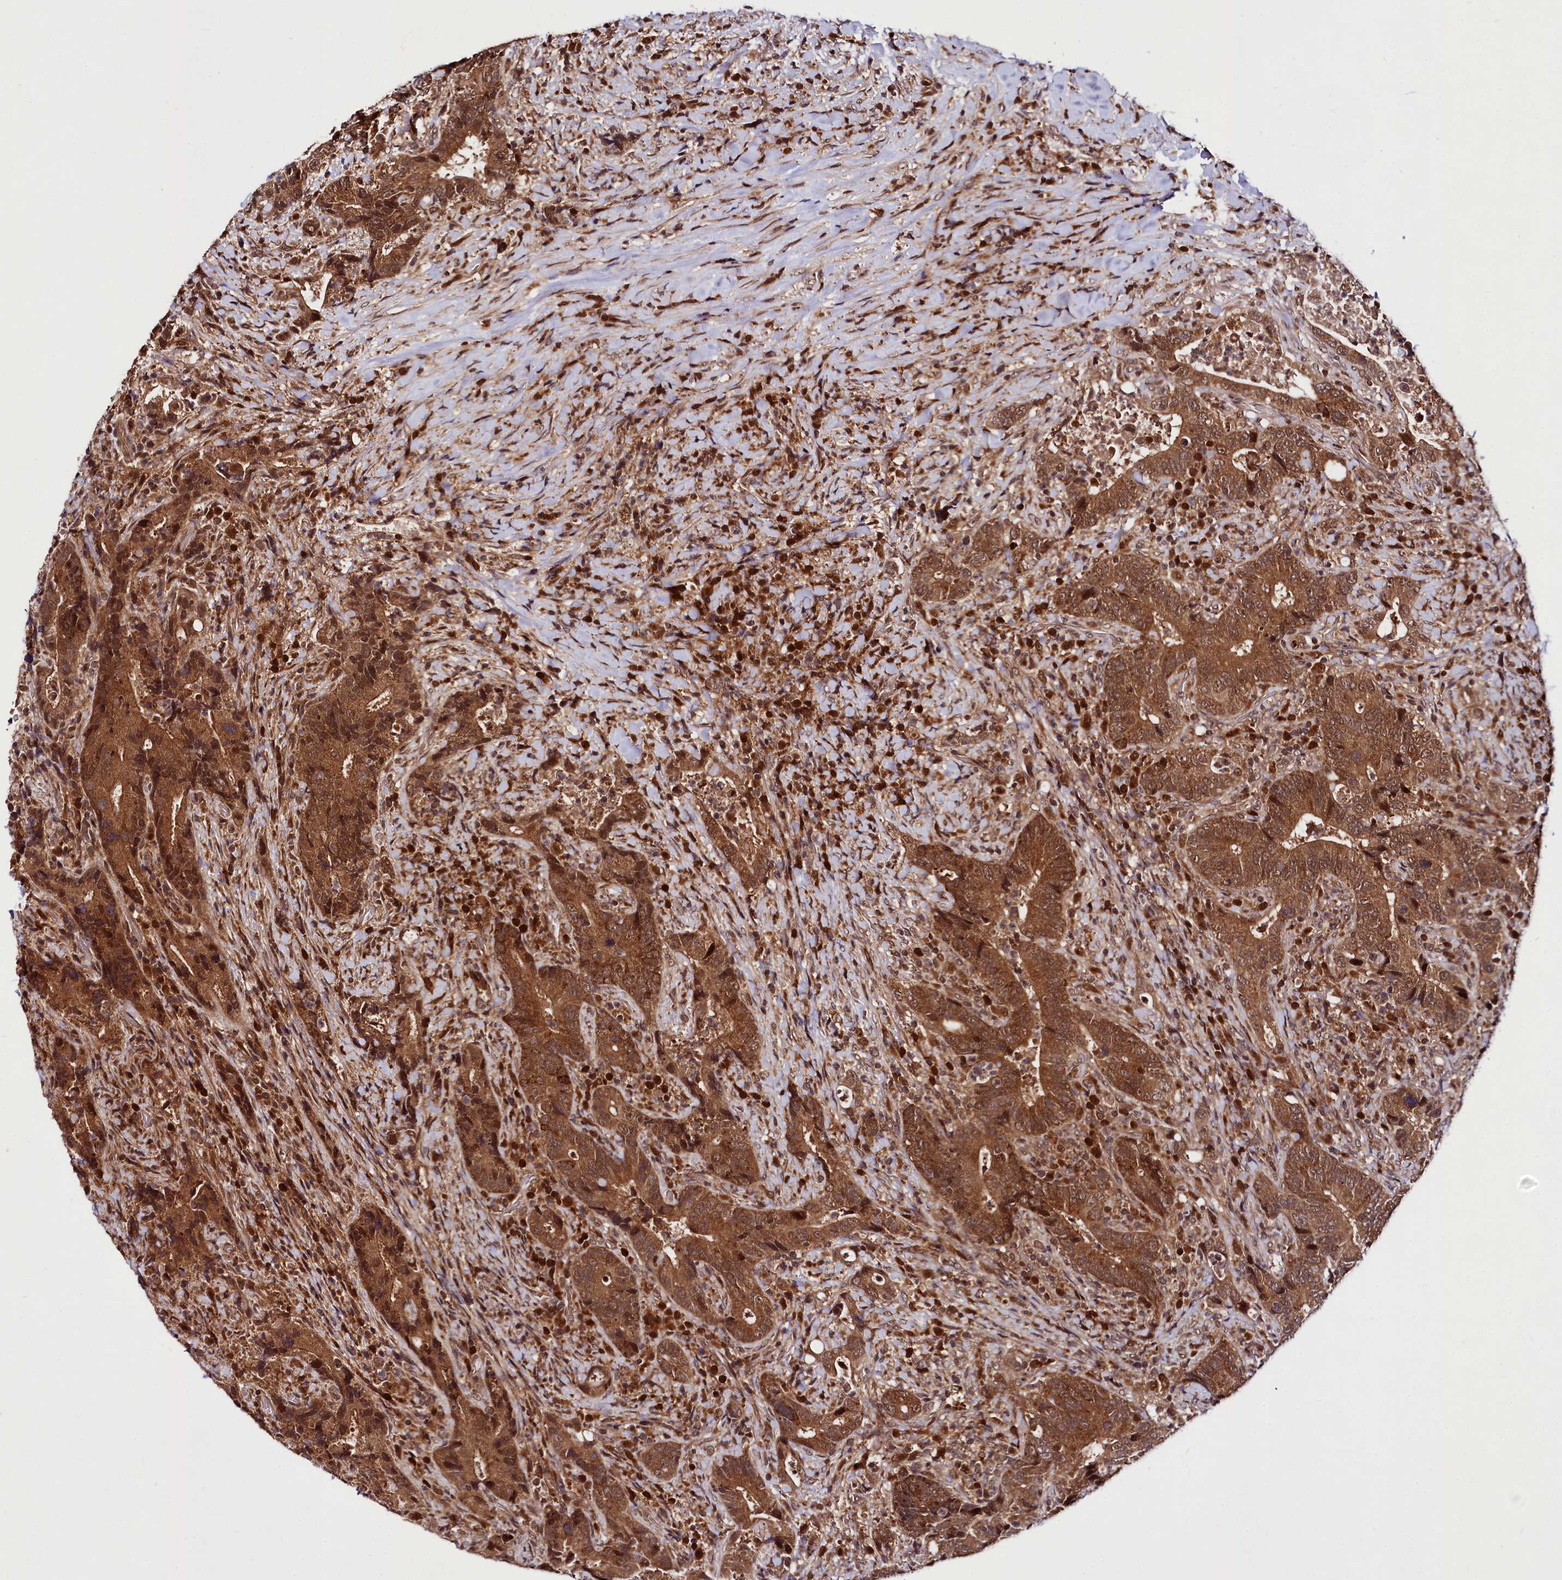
{"staining": {"intensity": "strong", "quantity": ">75%", "location": "cytoplasmic/membranous,nuclear"}, "tissue": "colorectal cancer", "cell_type": "Tumor cells", "image_type": "cancer", "snomed": [{"axis": "morphology", "description": "Adenocarcinoma, NOS"}, {"axis": "topography", "description": "Colon"}], "caption": "Immunohistochemical staining of colorectal cancer (adenocarcinoma) shows strong cytoplasmic/membranous and nuclear protein staining in approximately >75% of tumor cells. (Brightfield microscopy of DAB IHC at high magnification).", "gene": "UBE3A", "patient": {"sex": "female", "age": 75}}